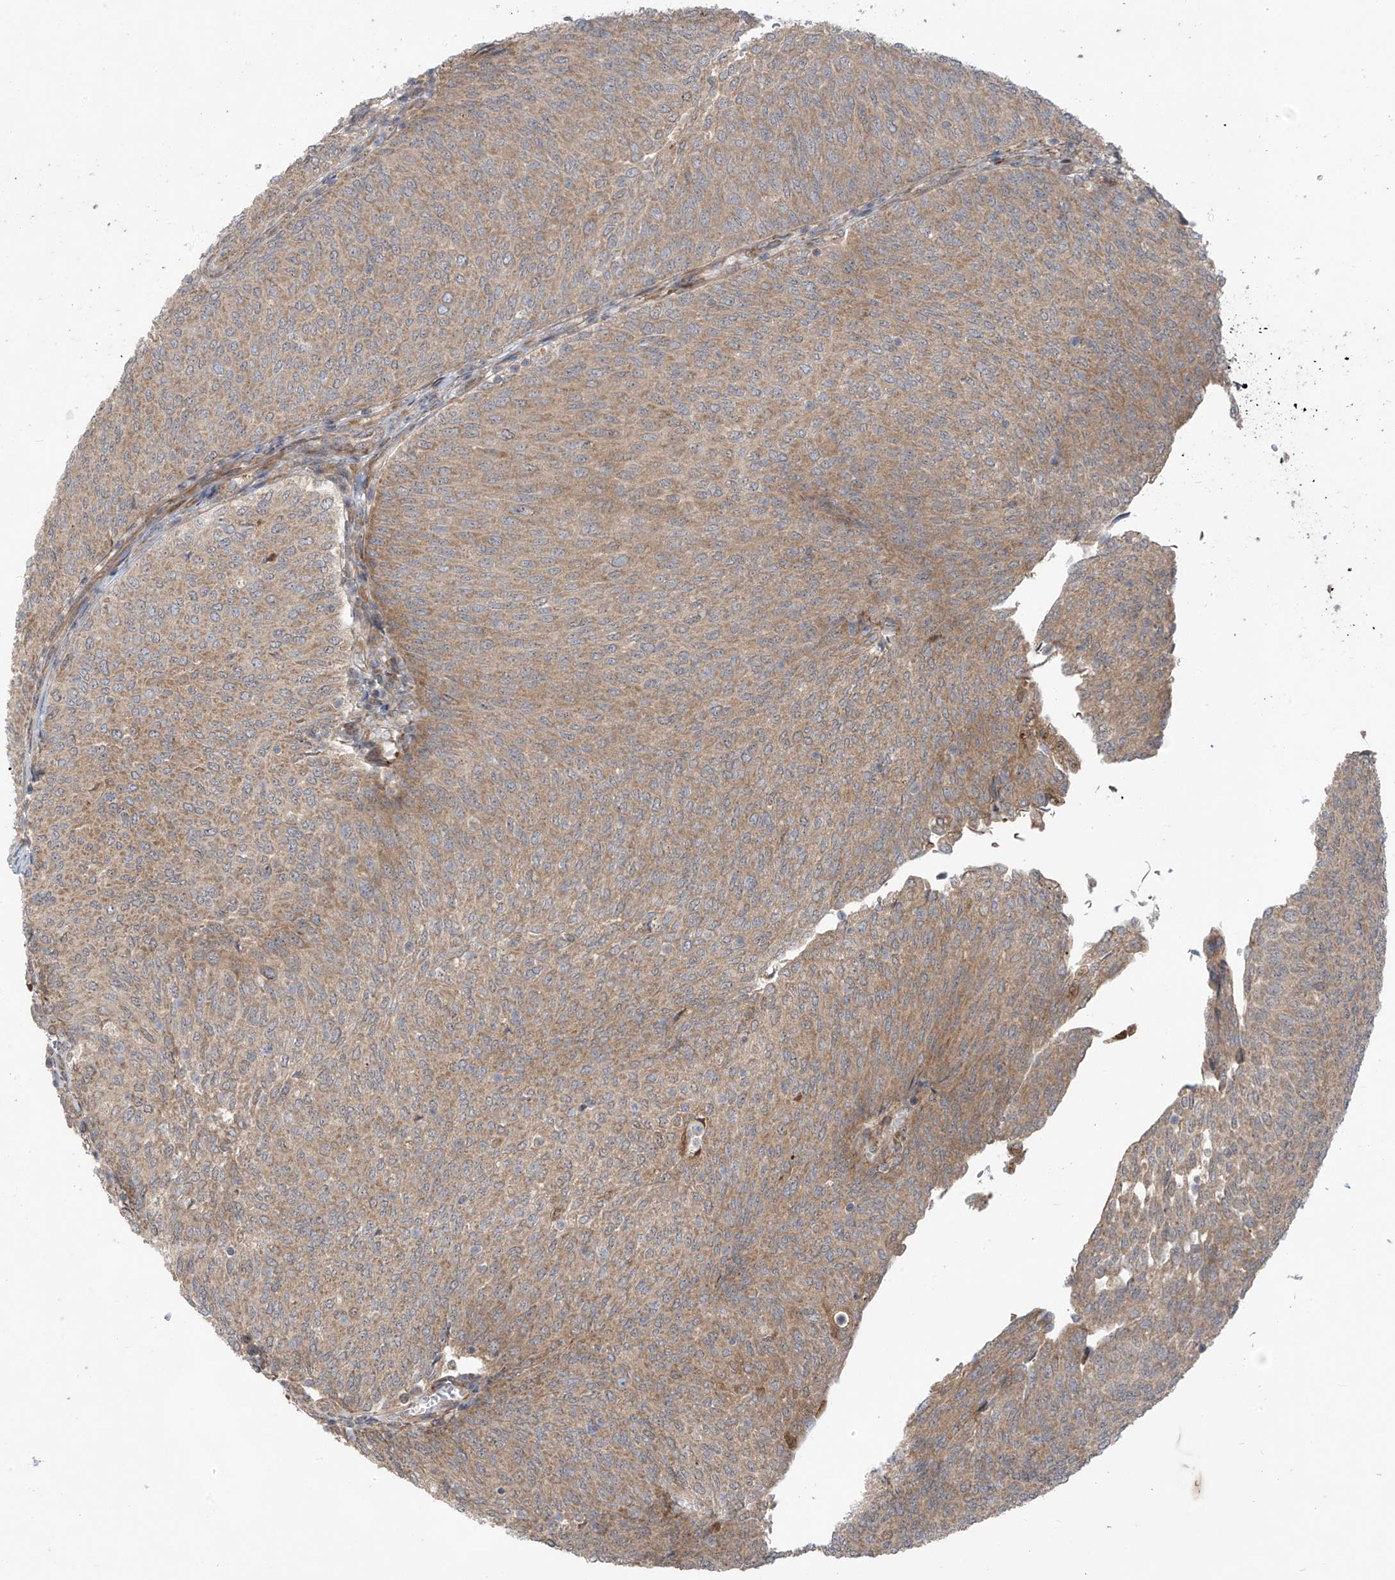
{"staining": {"intensity": "moderate", "quantity": ">75%", "location": "cytoplasmic/membranous"}, "tissue": "urothelial cancer", "cell_type": "Tumor cells", "image_type": "cancer", "snomed": [{"axis": "morphology", "description": "Urothelial carcinoma, Low grade"}, {"axis": "topography", "description": "Urinary bladder"}], "caption": "This is an image of immunohistochemistry staining of urothelial cancer, which shows moderate staining in the cytoplasmic/membranous of tumor cells.", "gene": "KATNIP", "patient": {"sex": "female", "age": 79}}